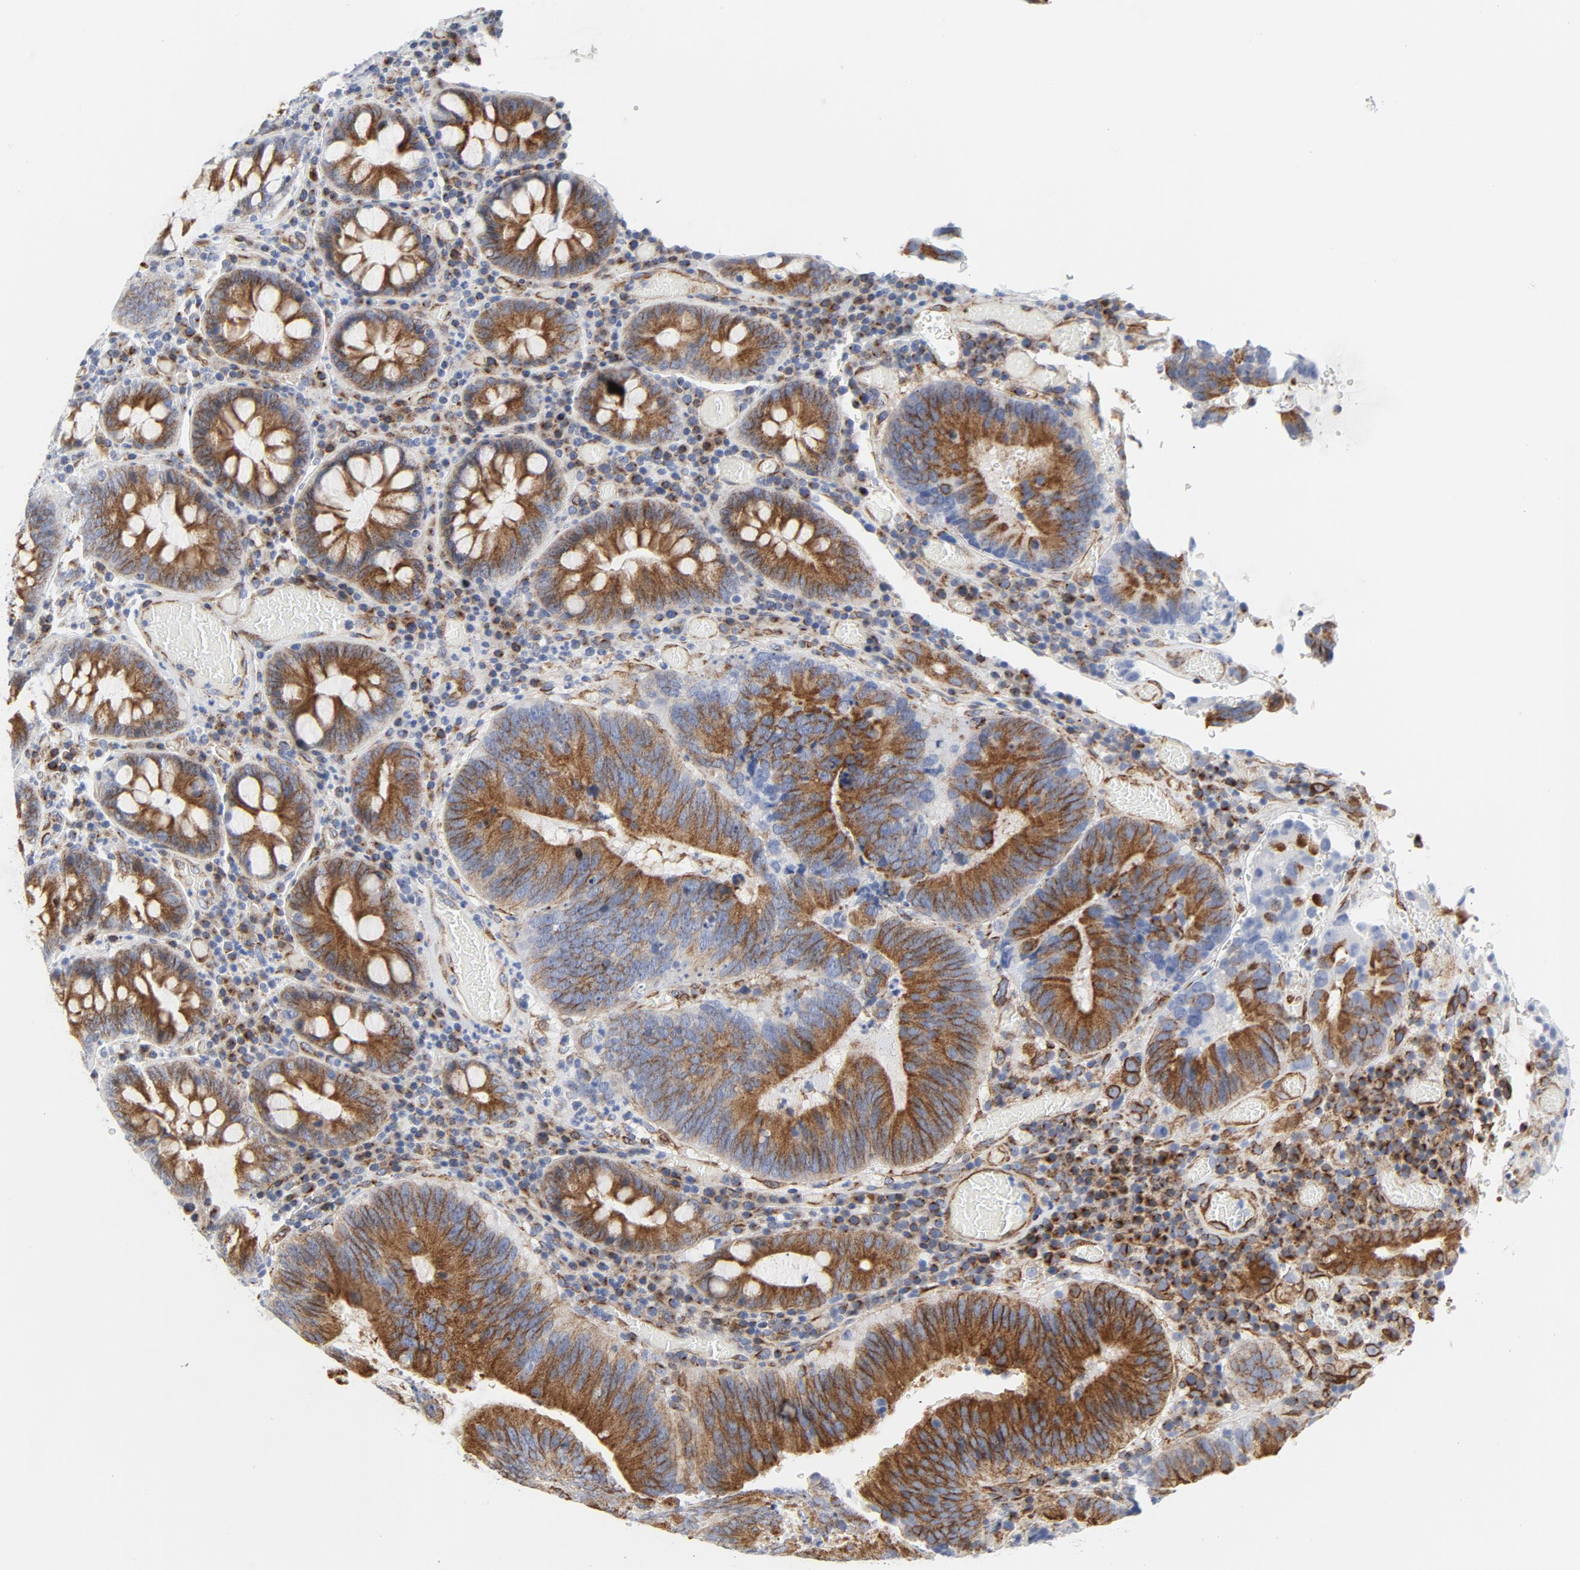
{"staining": {"intensity": "strong", "quantity": ">75%", "location": "cytoplasmic/membranous"}, "tissue": "colorectal cancer", "cell_type": "Tumor cells", "image_type": "cancer", "snomed": [{"axis": "morphology", "description": "Normal tissue, NOS"}, {"axis": "morphology", "description": "Adenocarcinoma, NOS"}, {"axis": "topography", "description": "Colon"}], "caption": "Human colorectal adenocarcinoma stained for a protein (brown) demonstrates strong cytoplasmic/membranous positive staining in about >75% of tumor cells.", "gene": "TUBB1", "patient": {"sex": "female", "age": 78}}